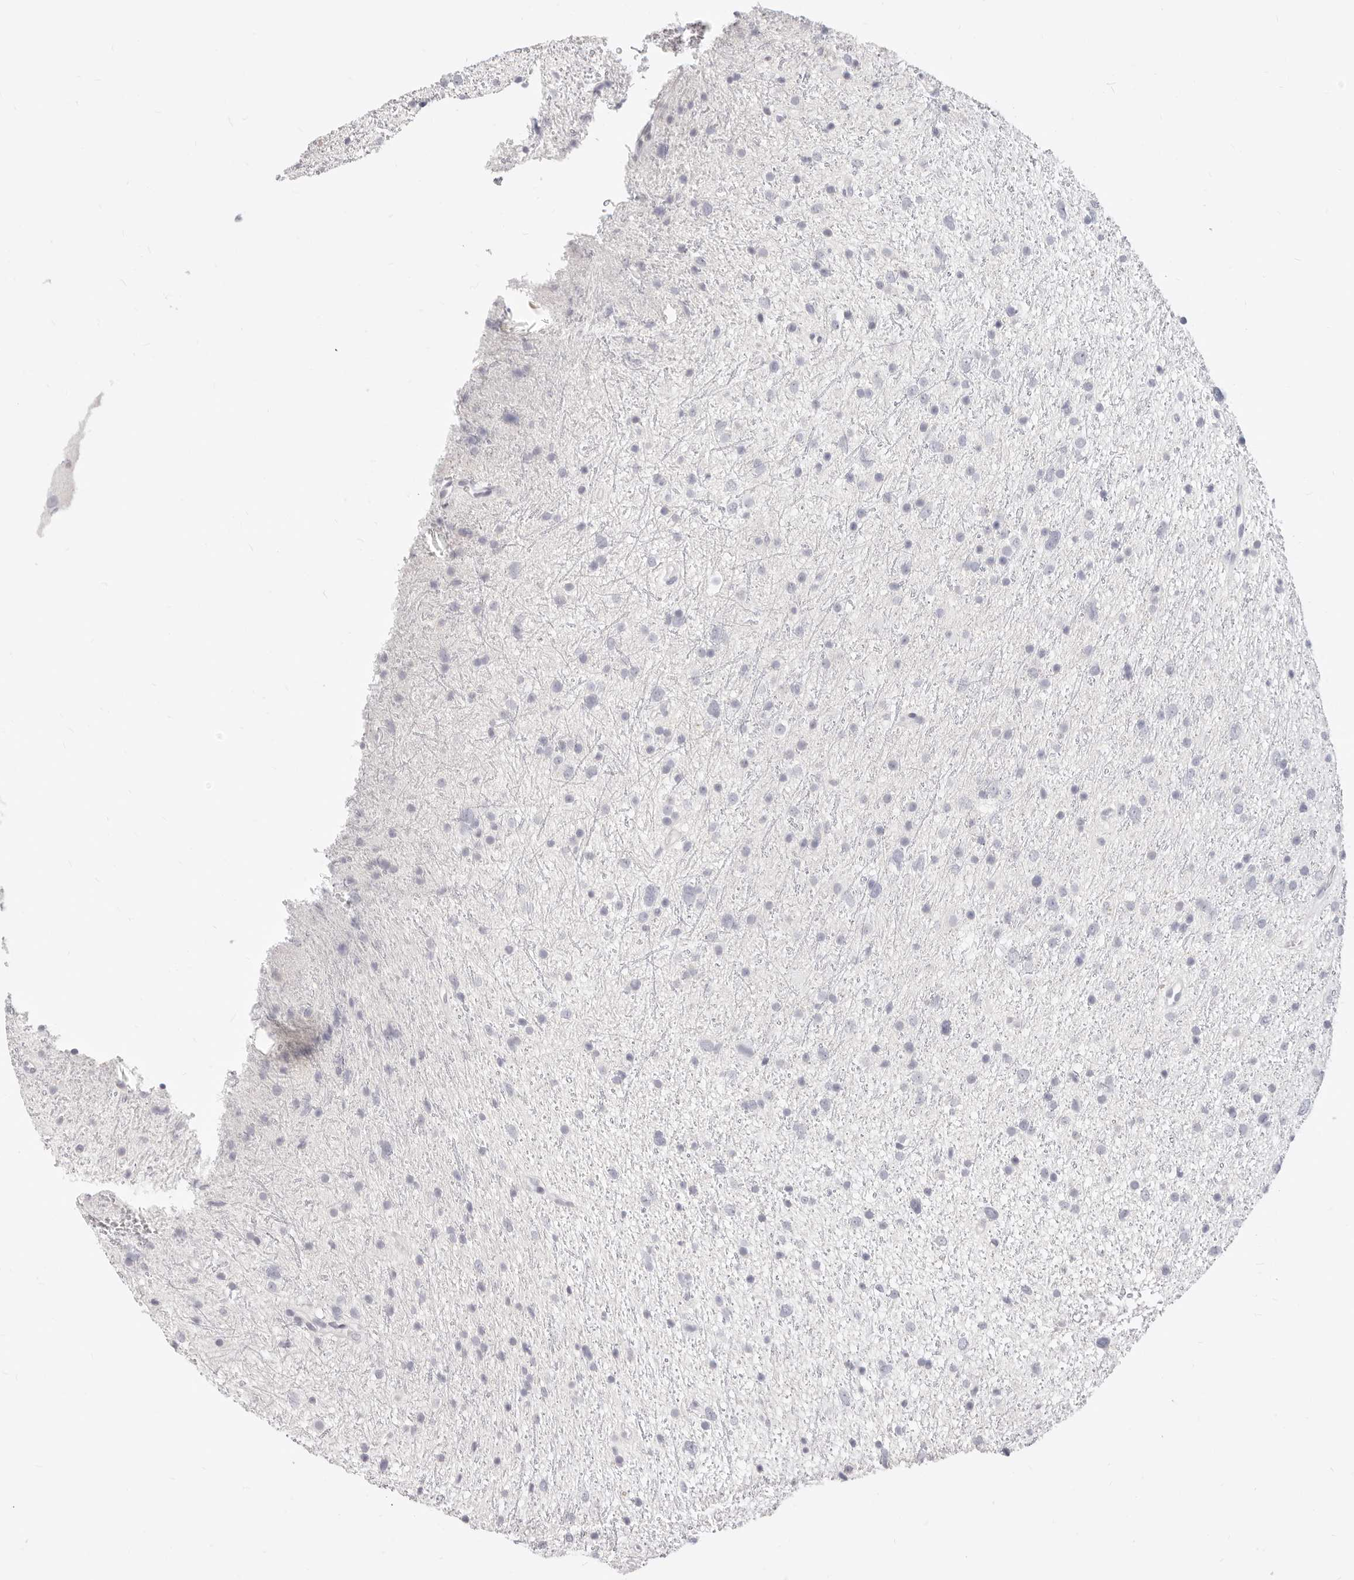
{"staining": {"intensity": "negative", "quantity": "none", "location": "none"}, "tissue": "glioma", "cell_type": "Tumor cells", "image_type": "cancer", "snomed": [{"axis": "morphology", "description": "Glioma, malignant, Low grade"}, {"axis": "topography", "description": "Cerebral cortex"}], "caption": "Immunohistochemistry of malignant glioma (low-grade) shows no staining in tumor cells.", "gene": "CAMP", "patient": {"sex": "female", "age": 39}}